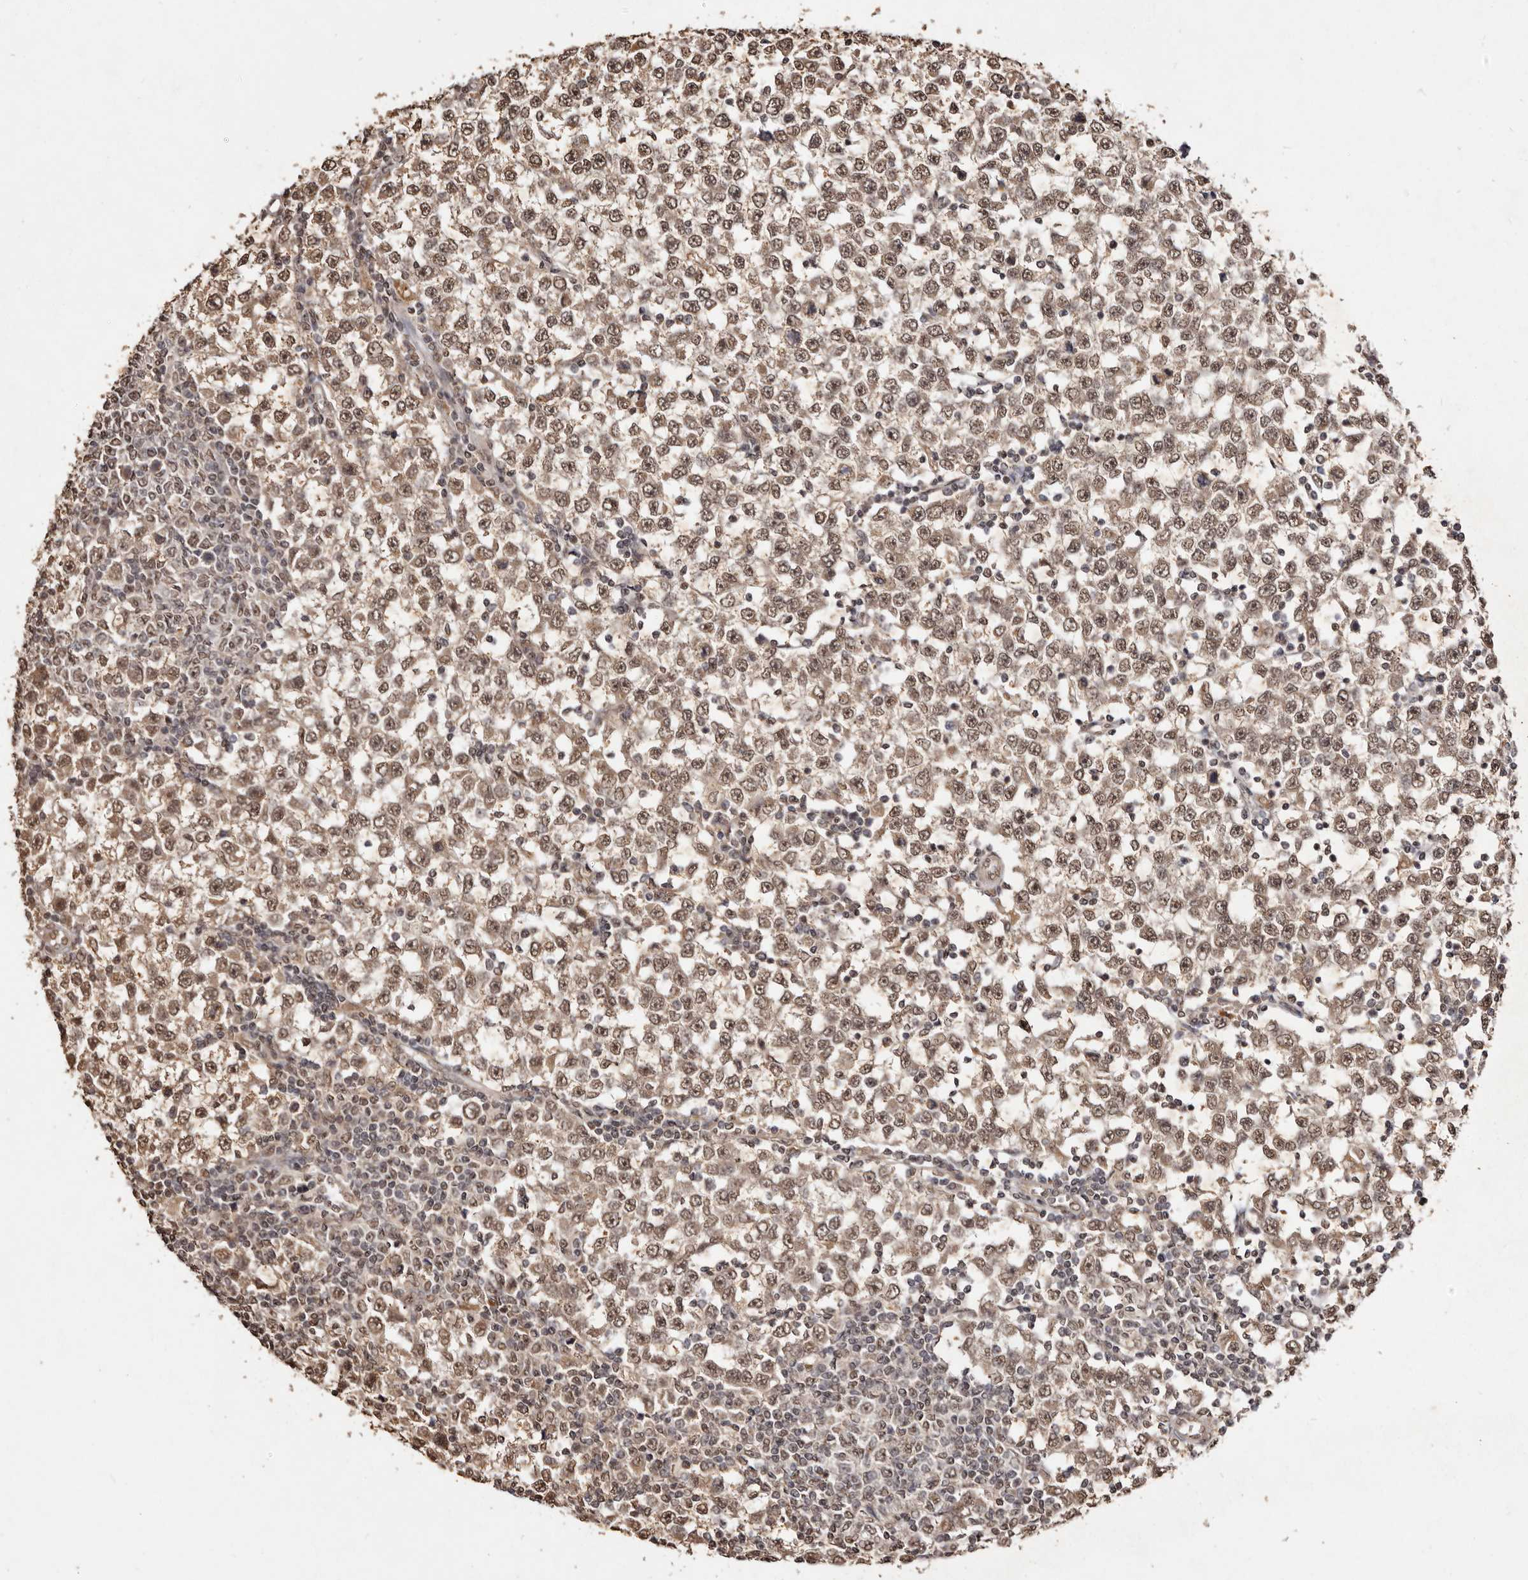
{"staining": {"intensity": "moderate", "quantity": ">75%", "location": "cytoplasmic/membranous,nuclear"}, "tissue": "testis cancer", "cell_type": "Tumor cells", "image_type": "cancer", "snomed": [{"axis": "morphology", "description": "Seminoma, NOS"}, {"axis": "topography", "description": "Testis"}], "caption": "This image shows immunohistochemistry (IHC) staining of human testis cancer (seminoma), with medium moderate cytoplasmic/membranous and nuclear staining in approximately >75% of tumor cells.", "gene": "NOTCH1", "patient": {"sex": "male", "age": 65}}